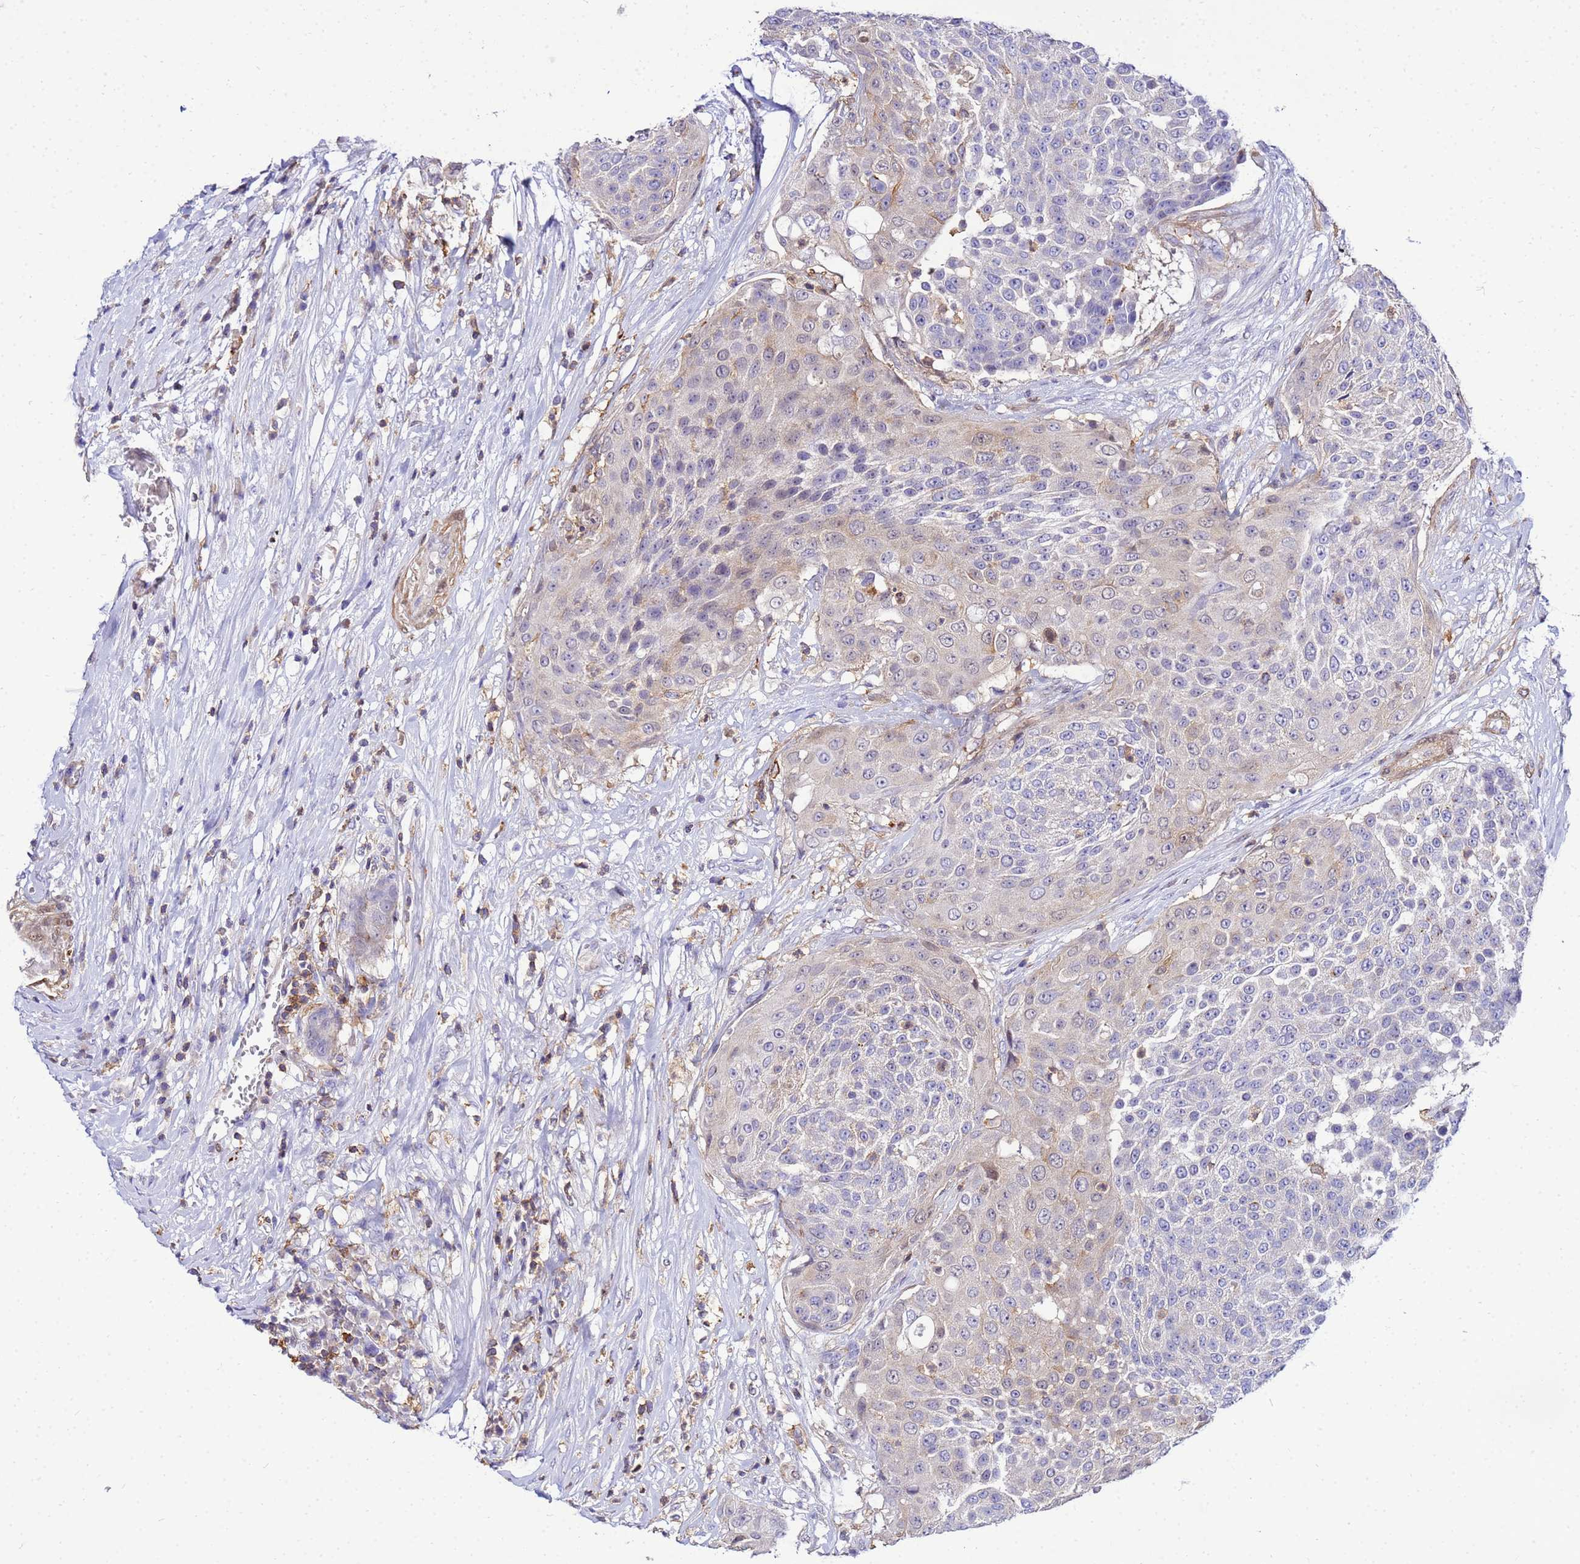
{"staining": {"intensity": "weak", "quantity": "<25%", "location": "cytoplasmic/membranous"}, "tissue": "urothelial cancer", "cell_type": "Tumor cells", "image_type": "cancer", "snomed": [{"axis": "morphology", "description": "Urothelial carcinoma, High grade"}, {"axis": "topography", "description": "Urinary bladder"}], "caption": "Urothelial carcinoma (high-grade) was stained to show a protein in brown. There is no significant staining in tumor cells. The staining is performed using DAB (3,3'-diaminobenzidine) brown chromogen with nuclei counter-stained in using hematoxylin.", "gene": "DBNDD2", "patient": {"sex": "female", "age": 63}}